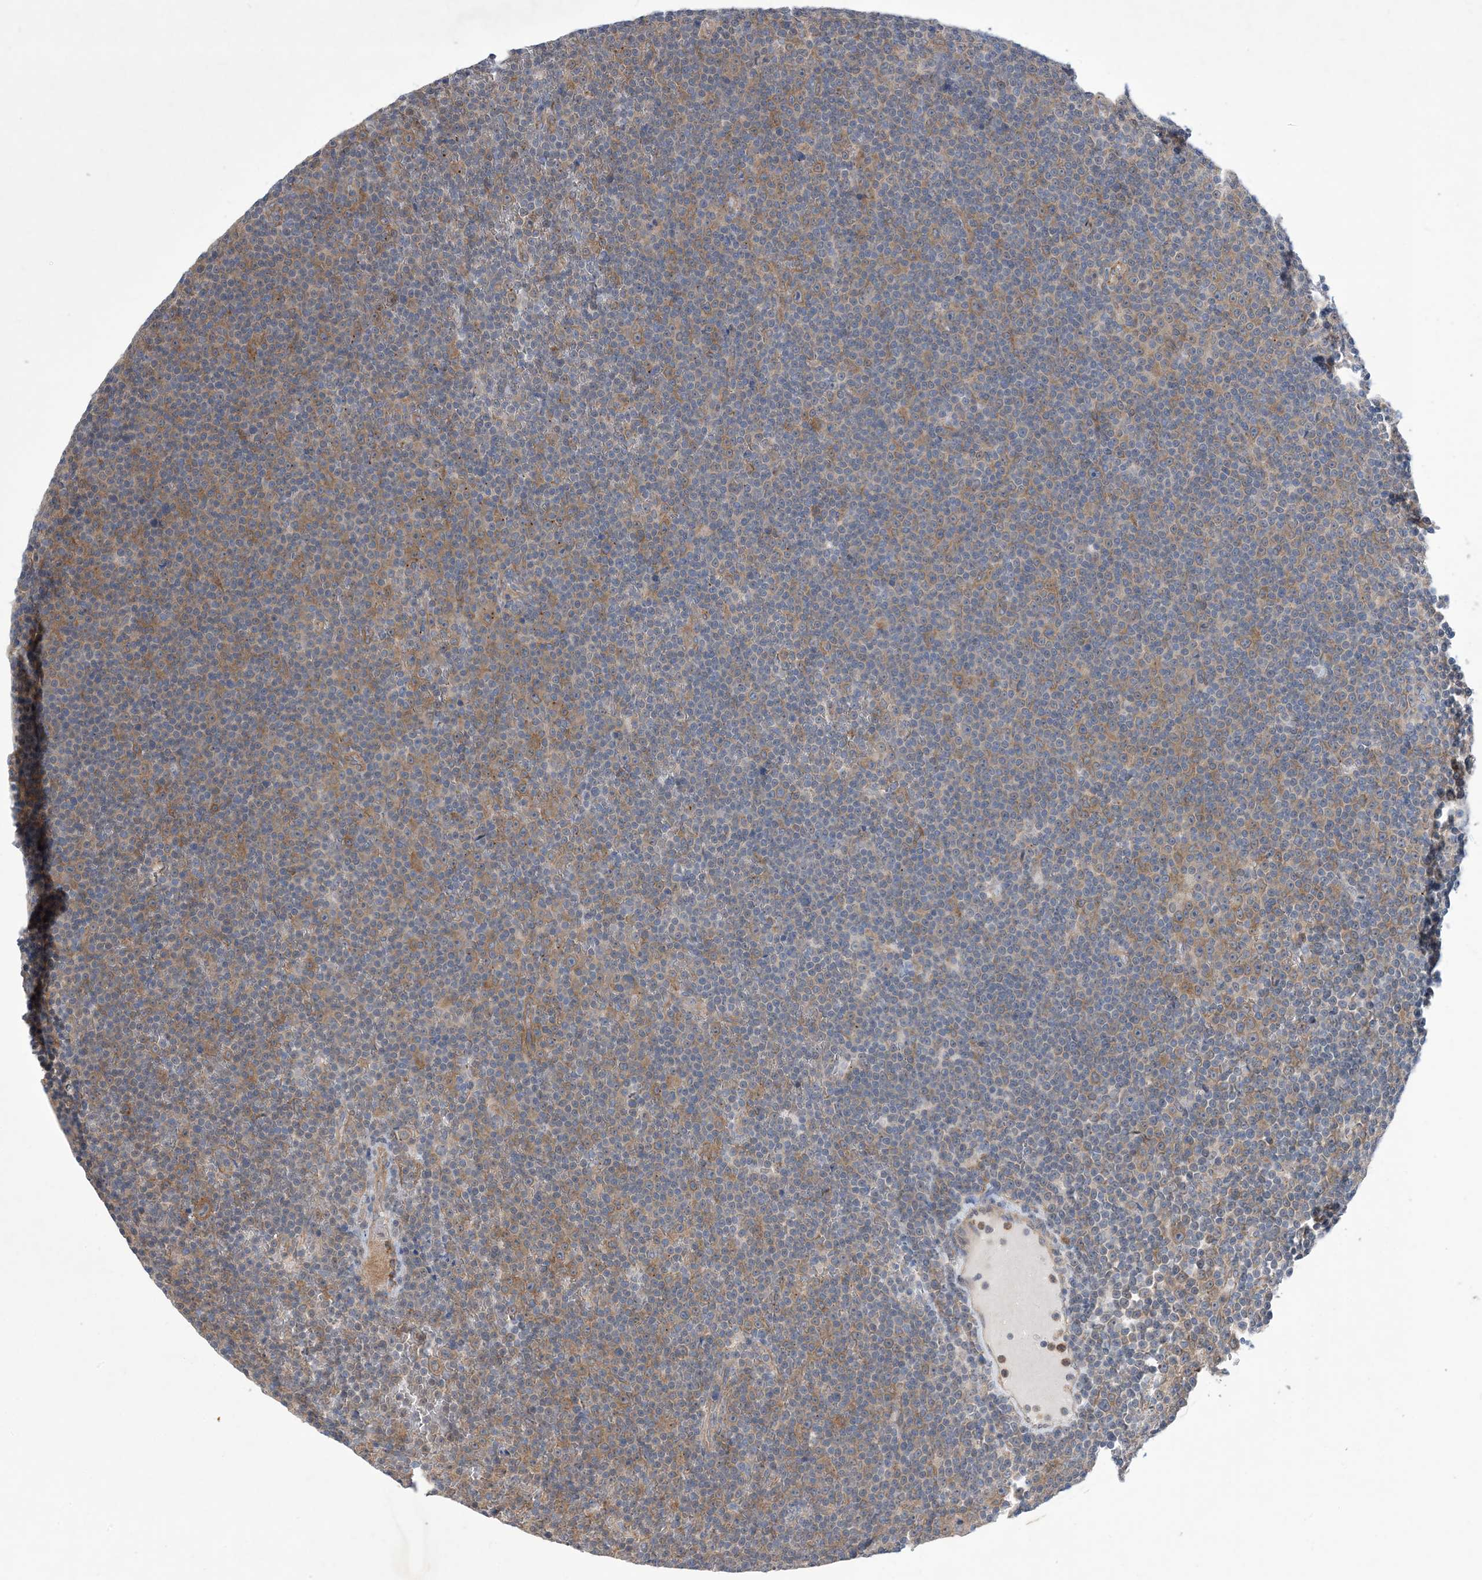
{"staining": {"intensity": "moderate", "quantity": "<25%", "location": "cytoplasmic/membranous"}, "tissue": "lymphoma", "cell_type": "Tumor cells", "image_type": "cancer", "snomed": [{"axis": "morphology", "description": "Malignant lymphoma, non-Hodgkin's type, Low grade"}, {"axis": "topography", "description": "Lymph node"}], "caption": "Human malignant lymphoma, non-Hodgkin's type (low-grade) stained with a protein marker demonstrates moderate staining in tumor cells.", "gene": "EHBP1", "patient": {"sex": "female", "age": 67}}